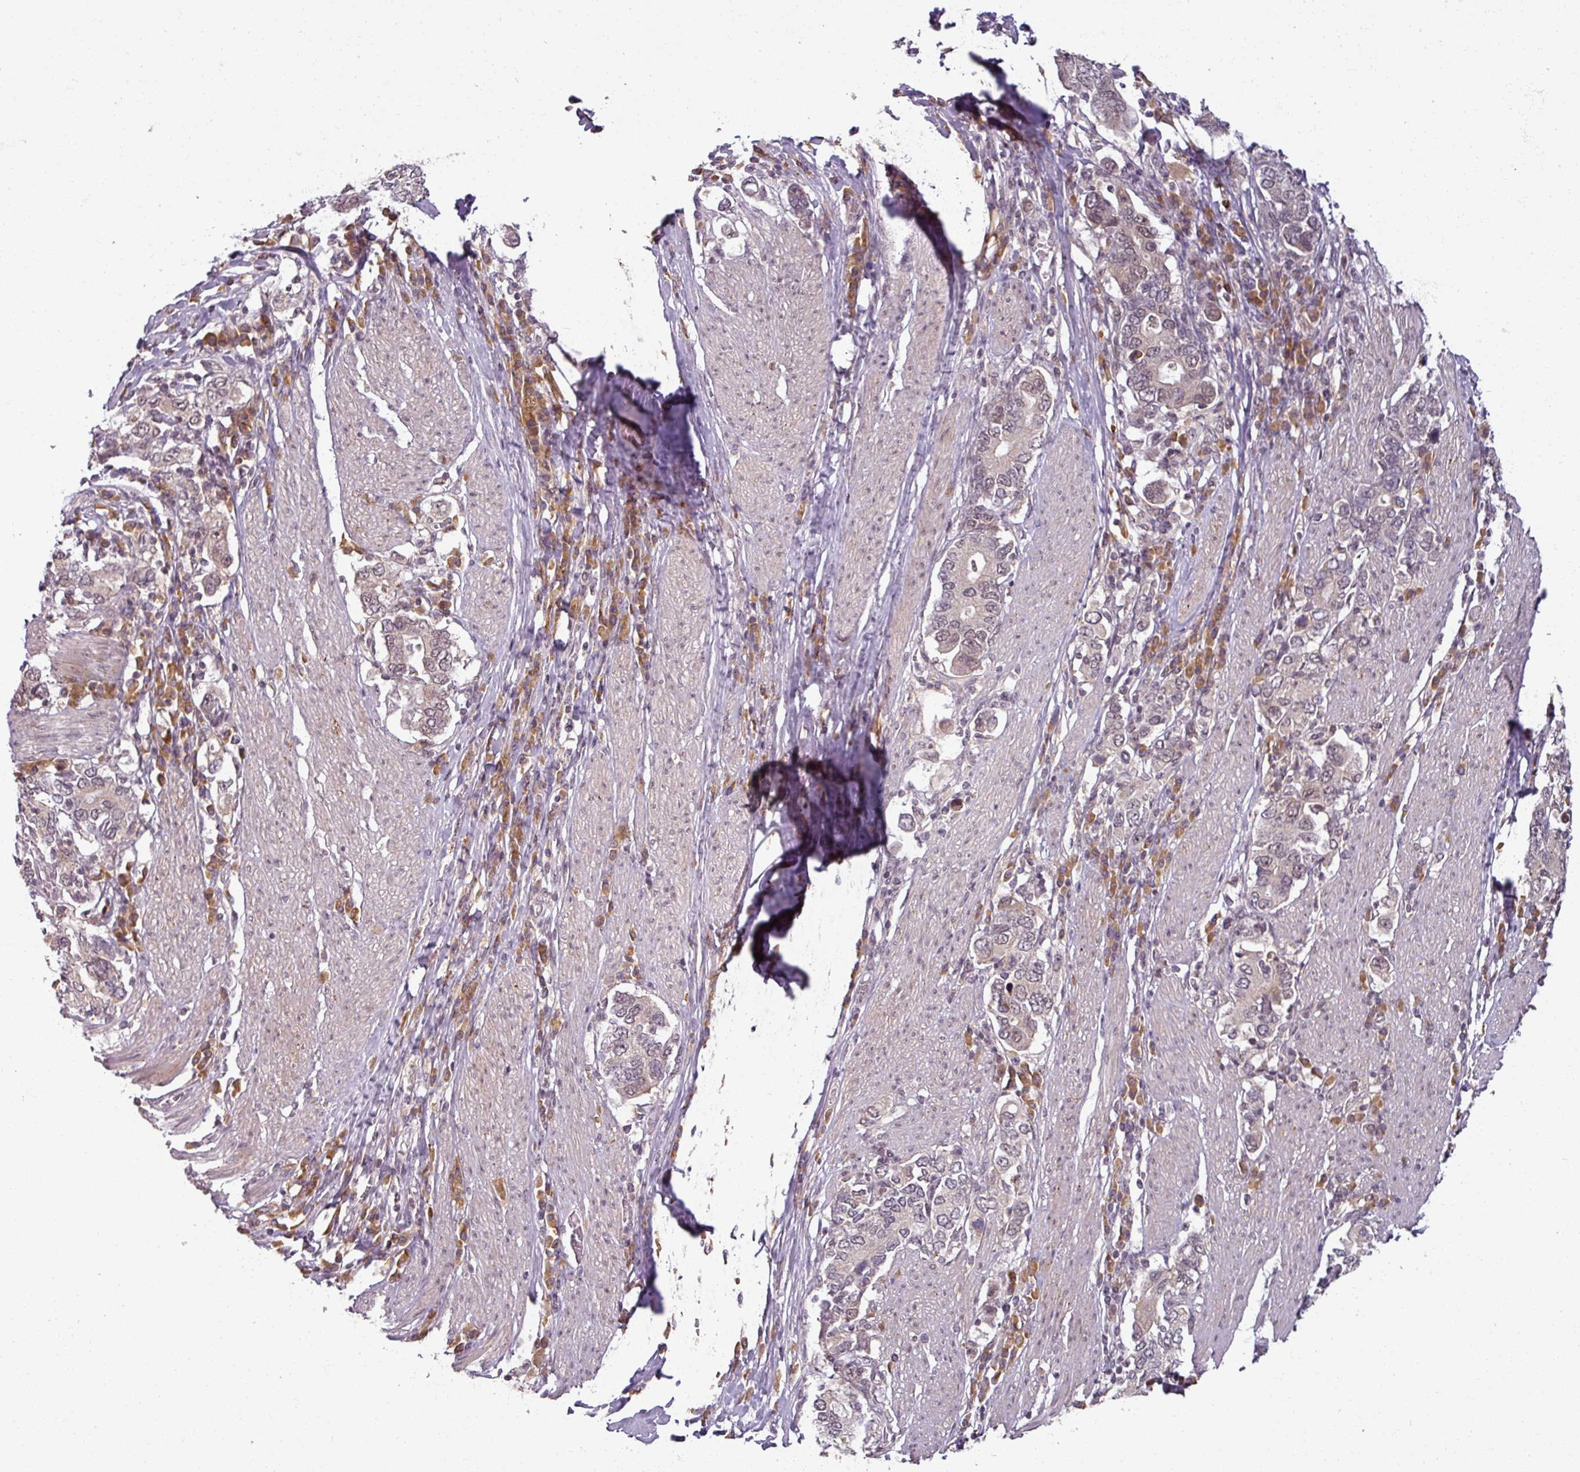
{"staining": {"intensity": "negative", "quantity": "none", "location": "none"}, "tissue": "stomach cancer", "cell_type": "Tumor cells", "image_type": "cancer", "snomed": [{"axis": "morphology", "description": "Adenocarcinoma, NOS"}, {"axis": "topography", "description": "Stomach, upper"}, {"axis": "topography", "description": "Stomach"}], "caption": "Adenocarcinoma (stomach) stained for a protein using immunohistochemistry displays no expression tumor cells.", "gene": "POLR2G", "patient": {"sex": "male", "age": 62}}